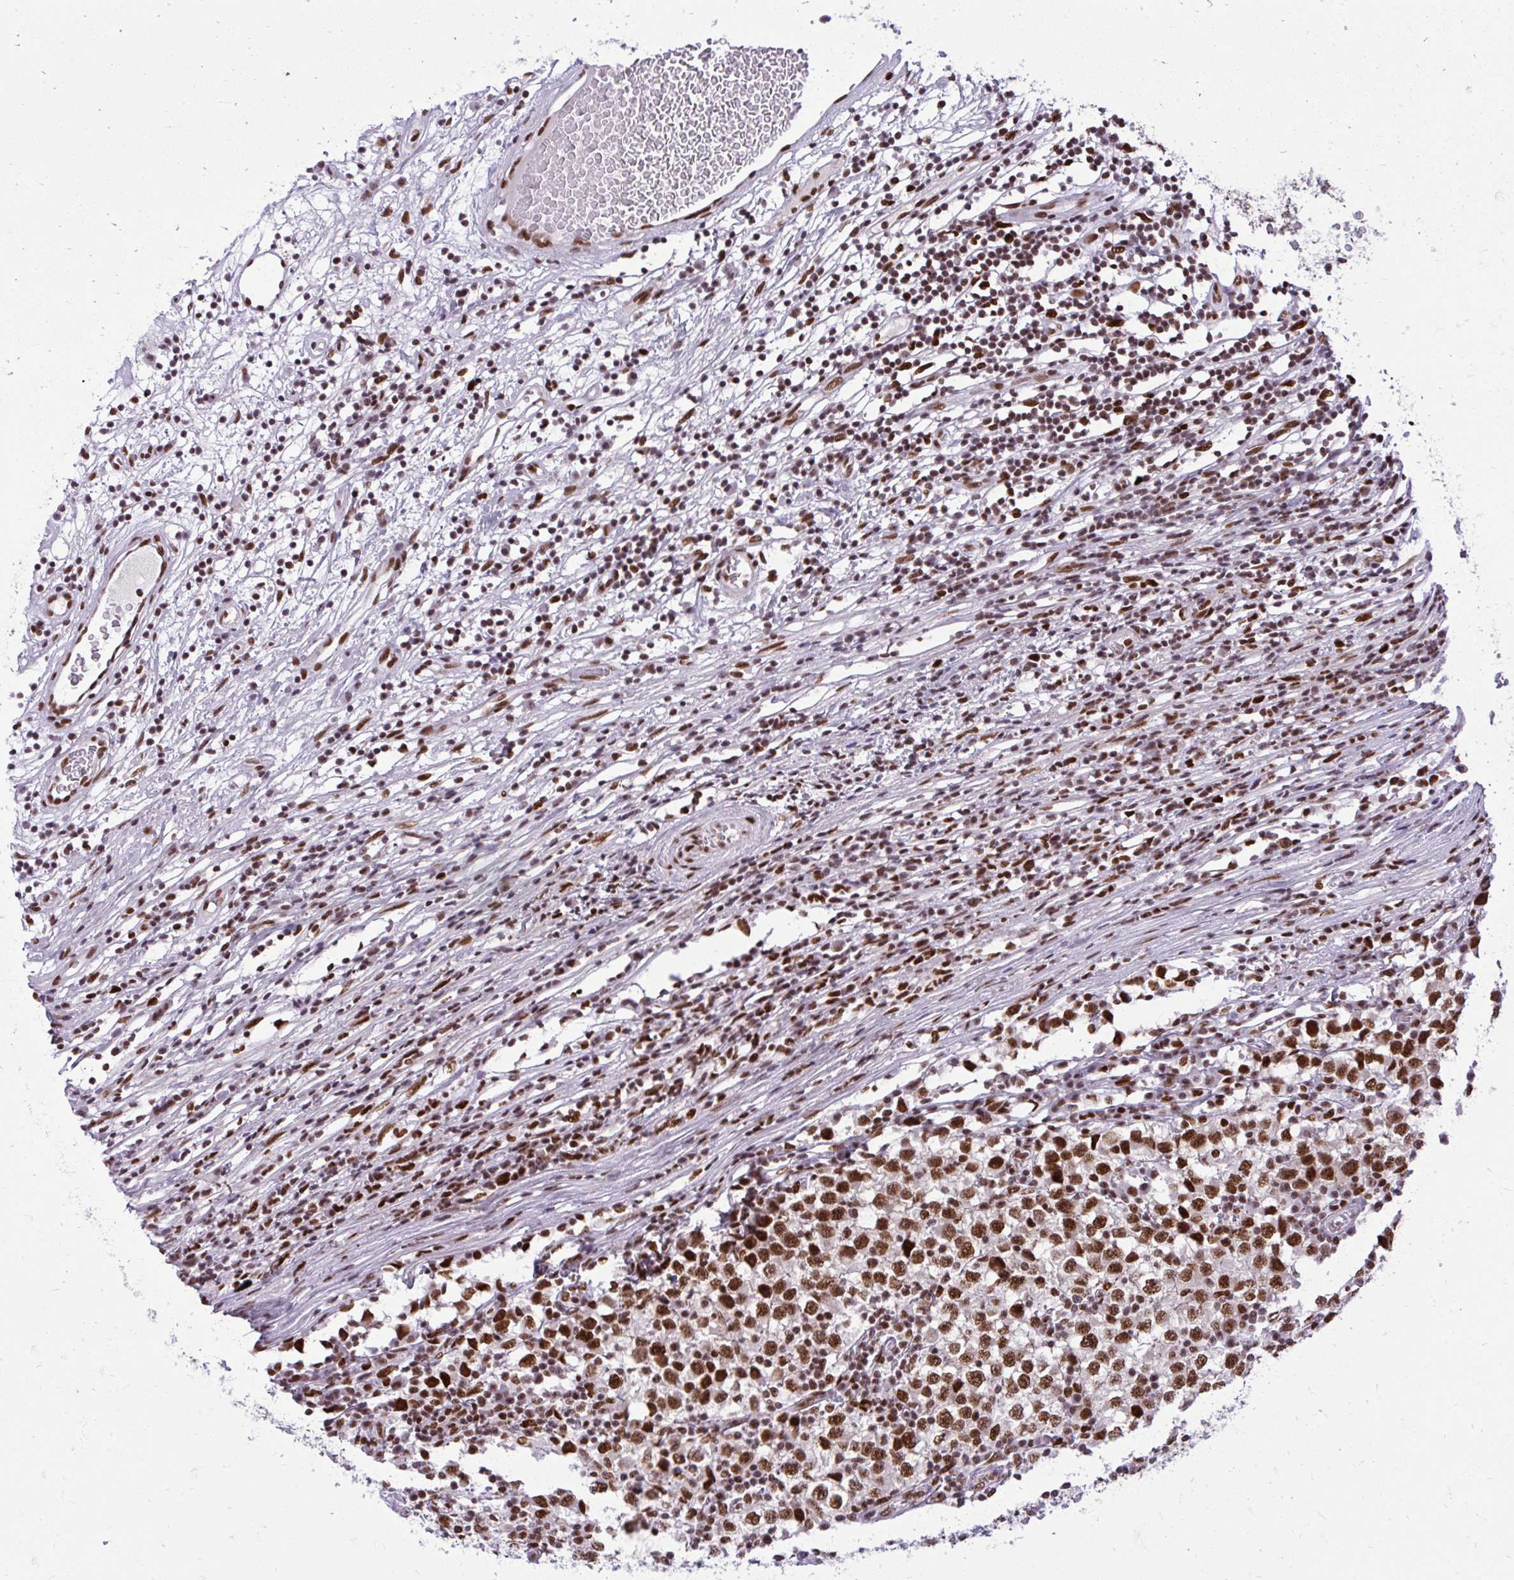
{"staining": {"intensity": "strong", "quantity": ">75%", "location": "nuclear"}, "tissue": "testis cancer", "cell_type": "Tumor cells", "image_type": "cancer", "snomed": [{"axis": "morphology", "description": "Seminoma, NOS"}, {"axis": "topography", "description": "Testis"}], "caption": "Testis seminoma stained with immunohistochemistry (IHC) demonstrates strong nuclear positivity in approximately >75% of tumor cells.", "gene": "CDYL", "patient": {"sex": "male", "age": 65}}